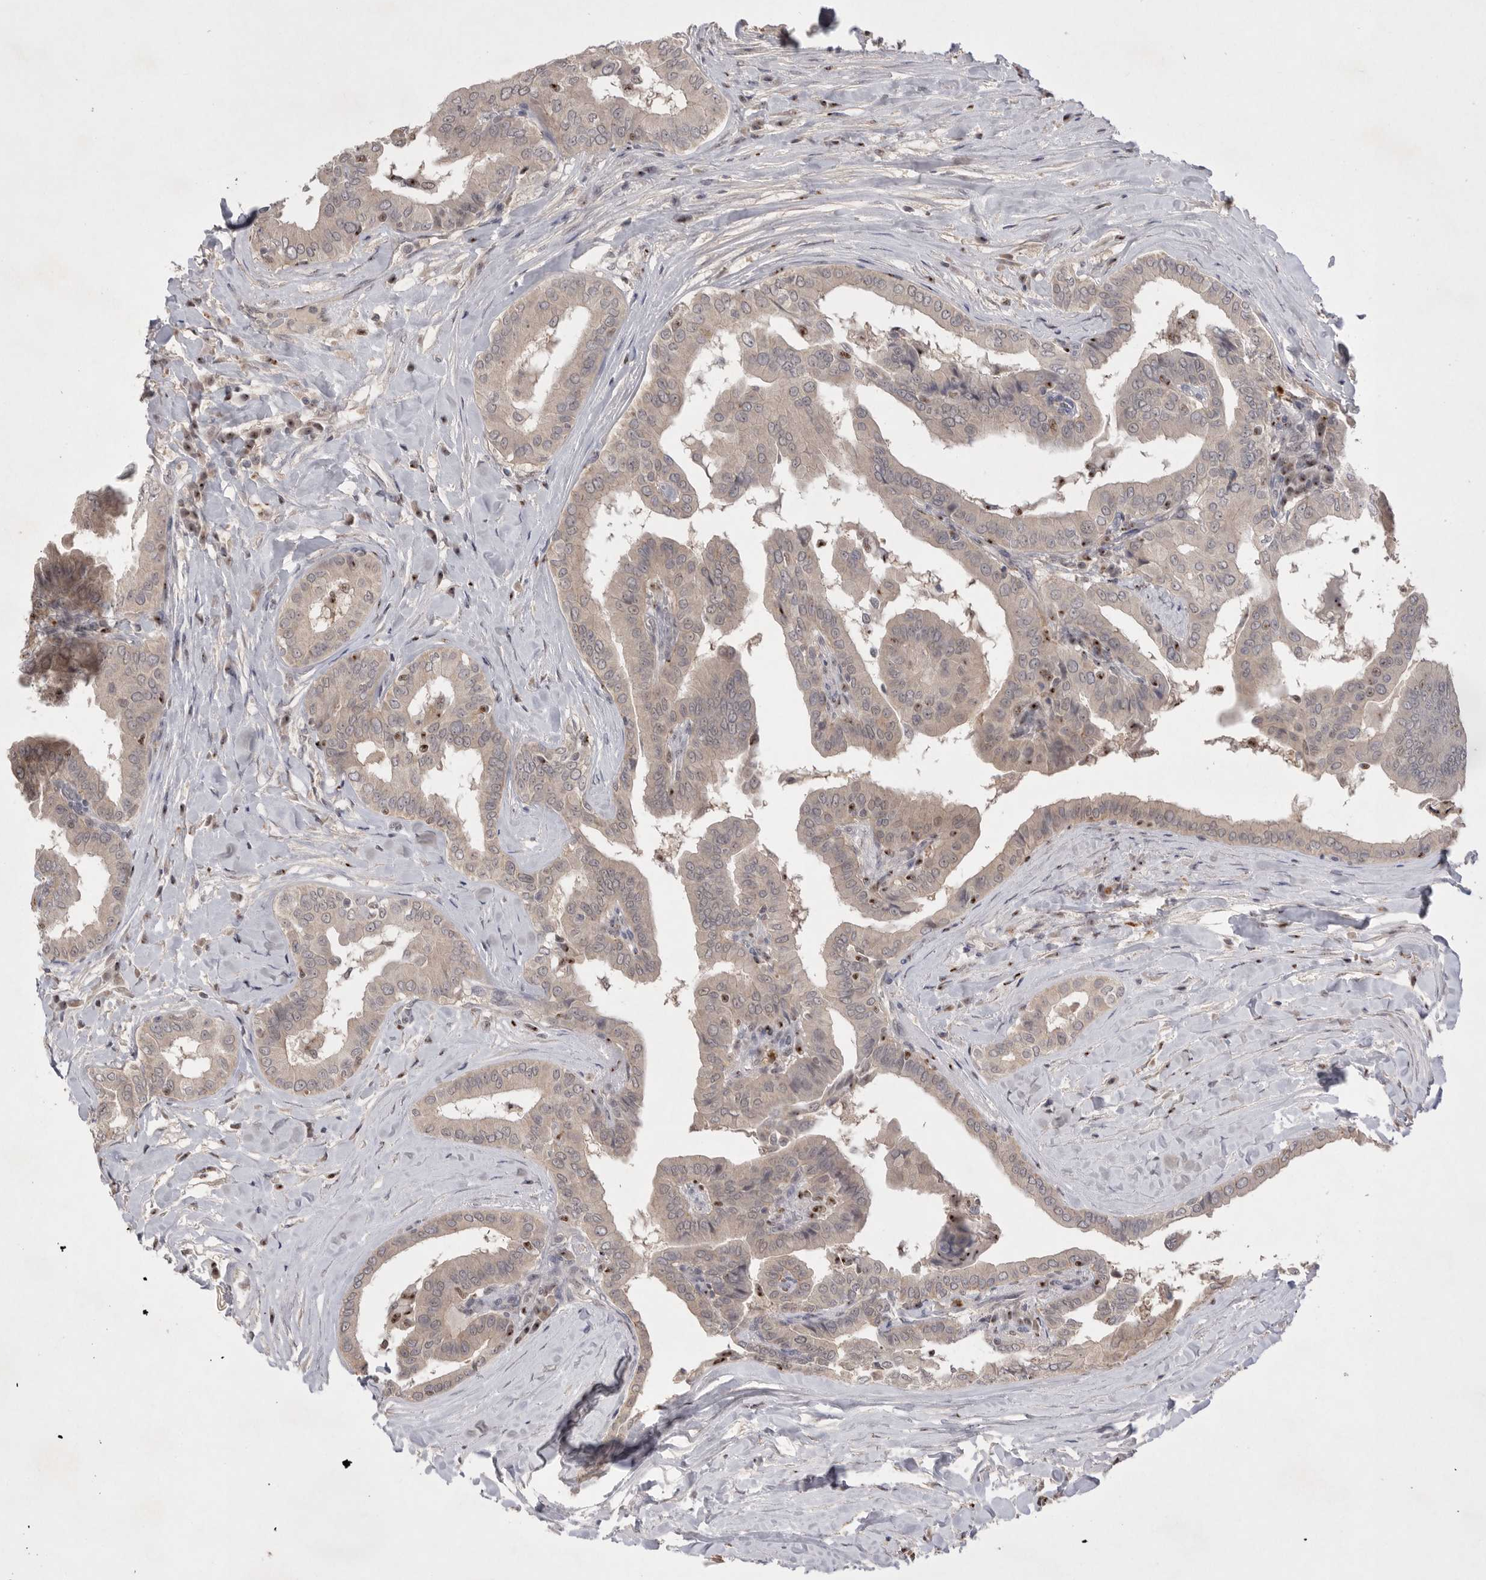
{"staining": {"intensity": "weak", "quantity": "25%-75%", "location": "cytoplasmic/membranous"}, "tissue": "thyroid cancer", "cell_type": "Tumor cells", "image_type": "cancer", "snomed": [{"axis": "morphology", "description": "Papillary adenocarcinoma, NOS"}, {"axis": "topography", "description": "Thyroid gland"}], "caption": "Immunohistochemistry micrograph of human thyroid papillary adenocarcinoma stained for a protein (brown), which reveals low levels of weak cytoplasmic/membranous expression in approximately 25%-75% of tumor cells.", "gene": "HUS1", "patient": {"sex": "male", "age": 33}}